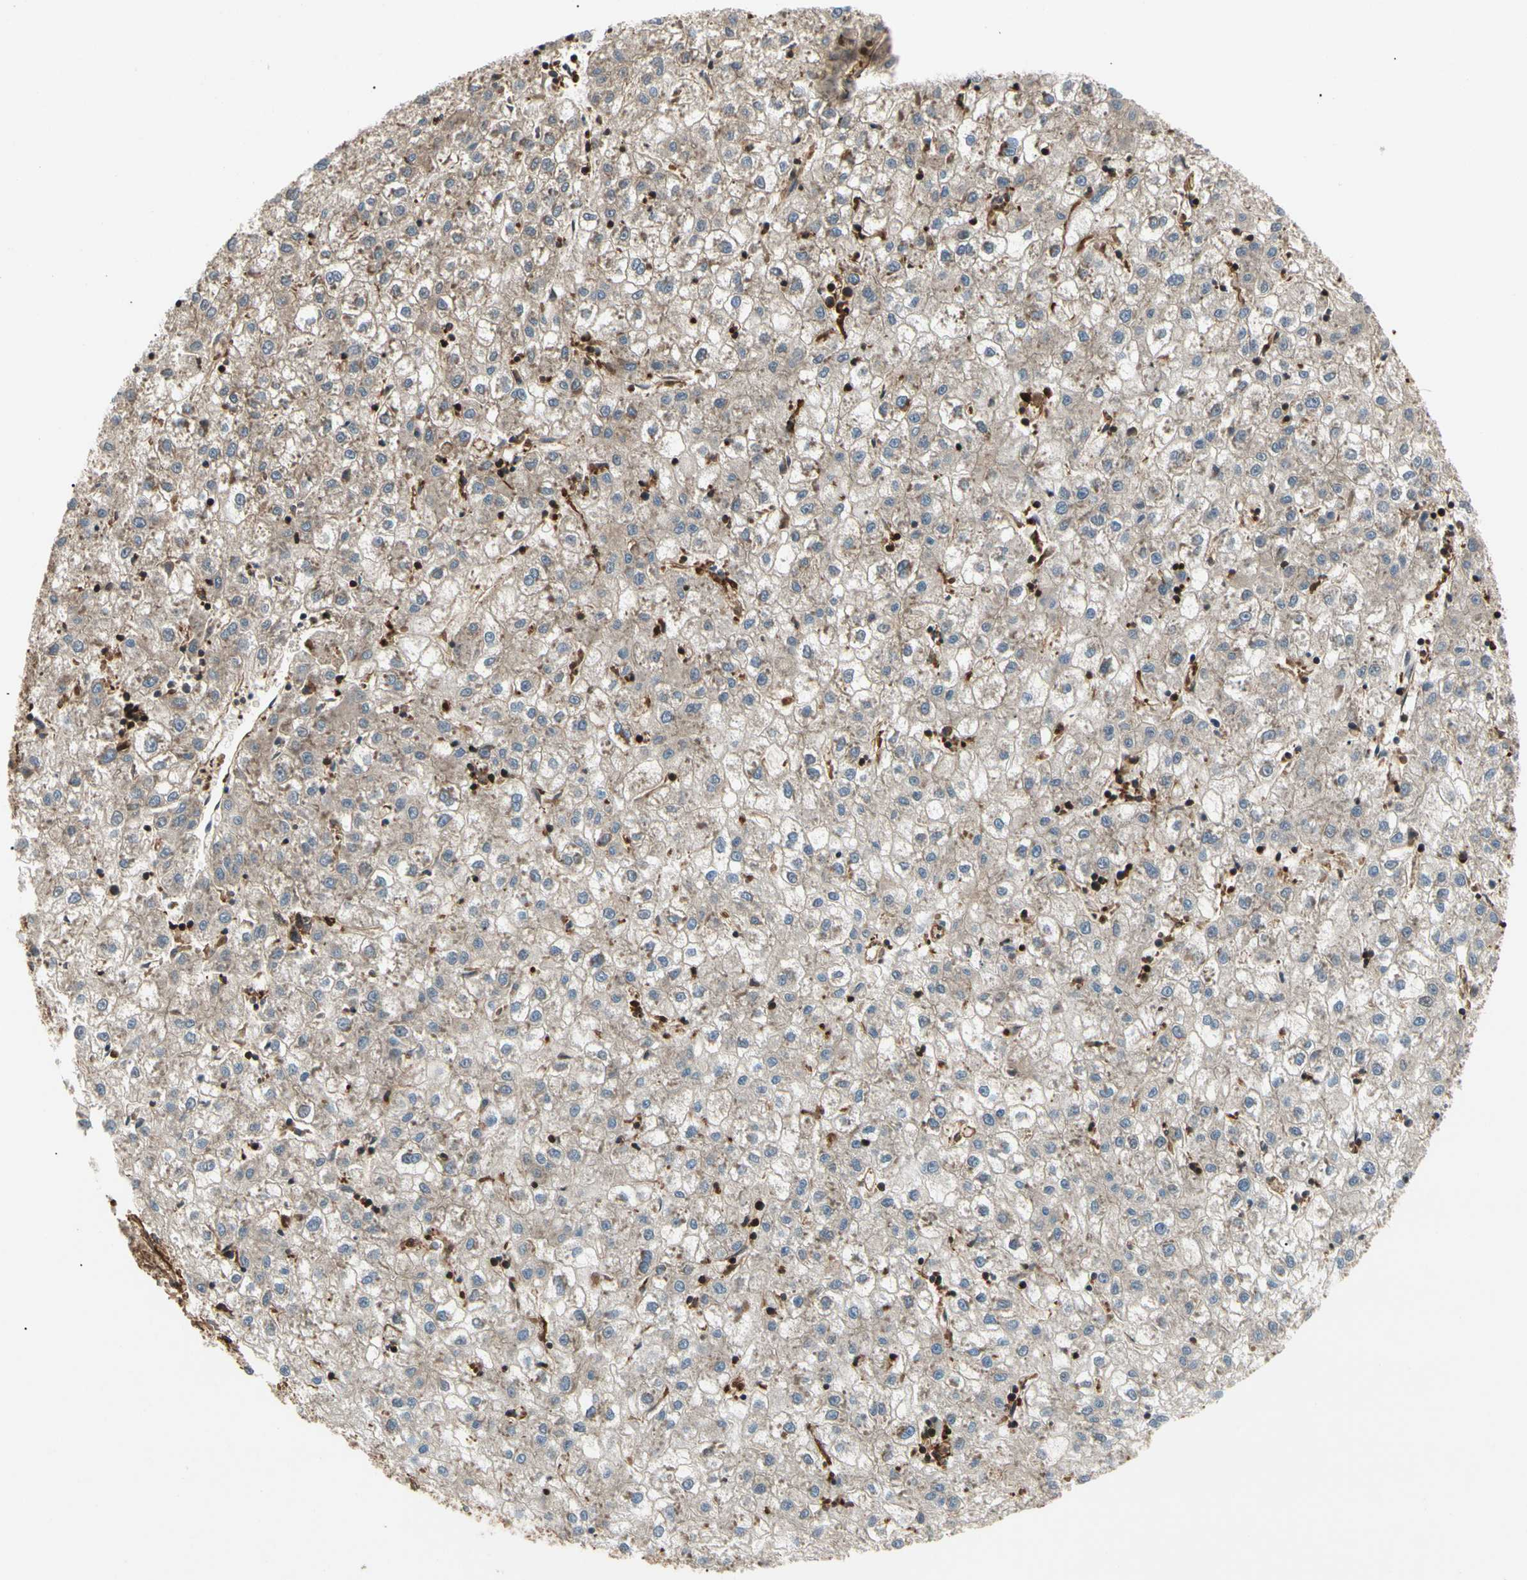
{"staining": {"intensity": "moderate", "quantity": ">75%", "location": "cytoplasmic/membranous"}, "tissue": "liver cancer", "cell_type": "Tumor cells", "image_type": "cancer", "snomed": [{"axis": "morphology", "description": "Carcinoma, Hepatocellular, NOS"}, {"axis": "topography", "description": "Liver"}], "caption": "Liver cancer stained with IHC displays moderate cytoplasmic/membranous expression in about >75% of tumor cells.", "gene": "ARPC2", "patient": {"sex": "male", "age": 72}}